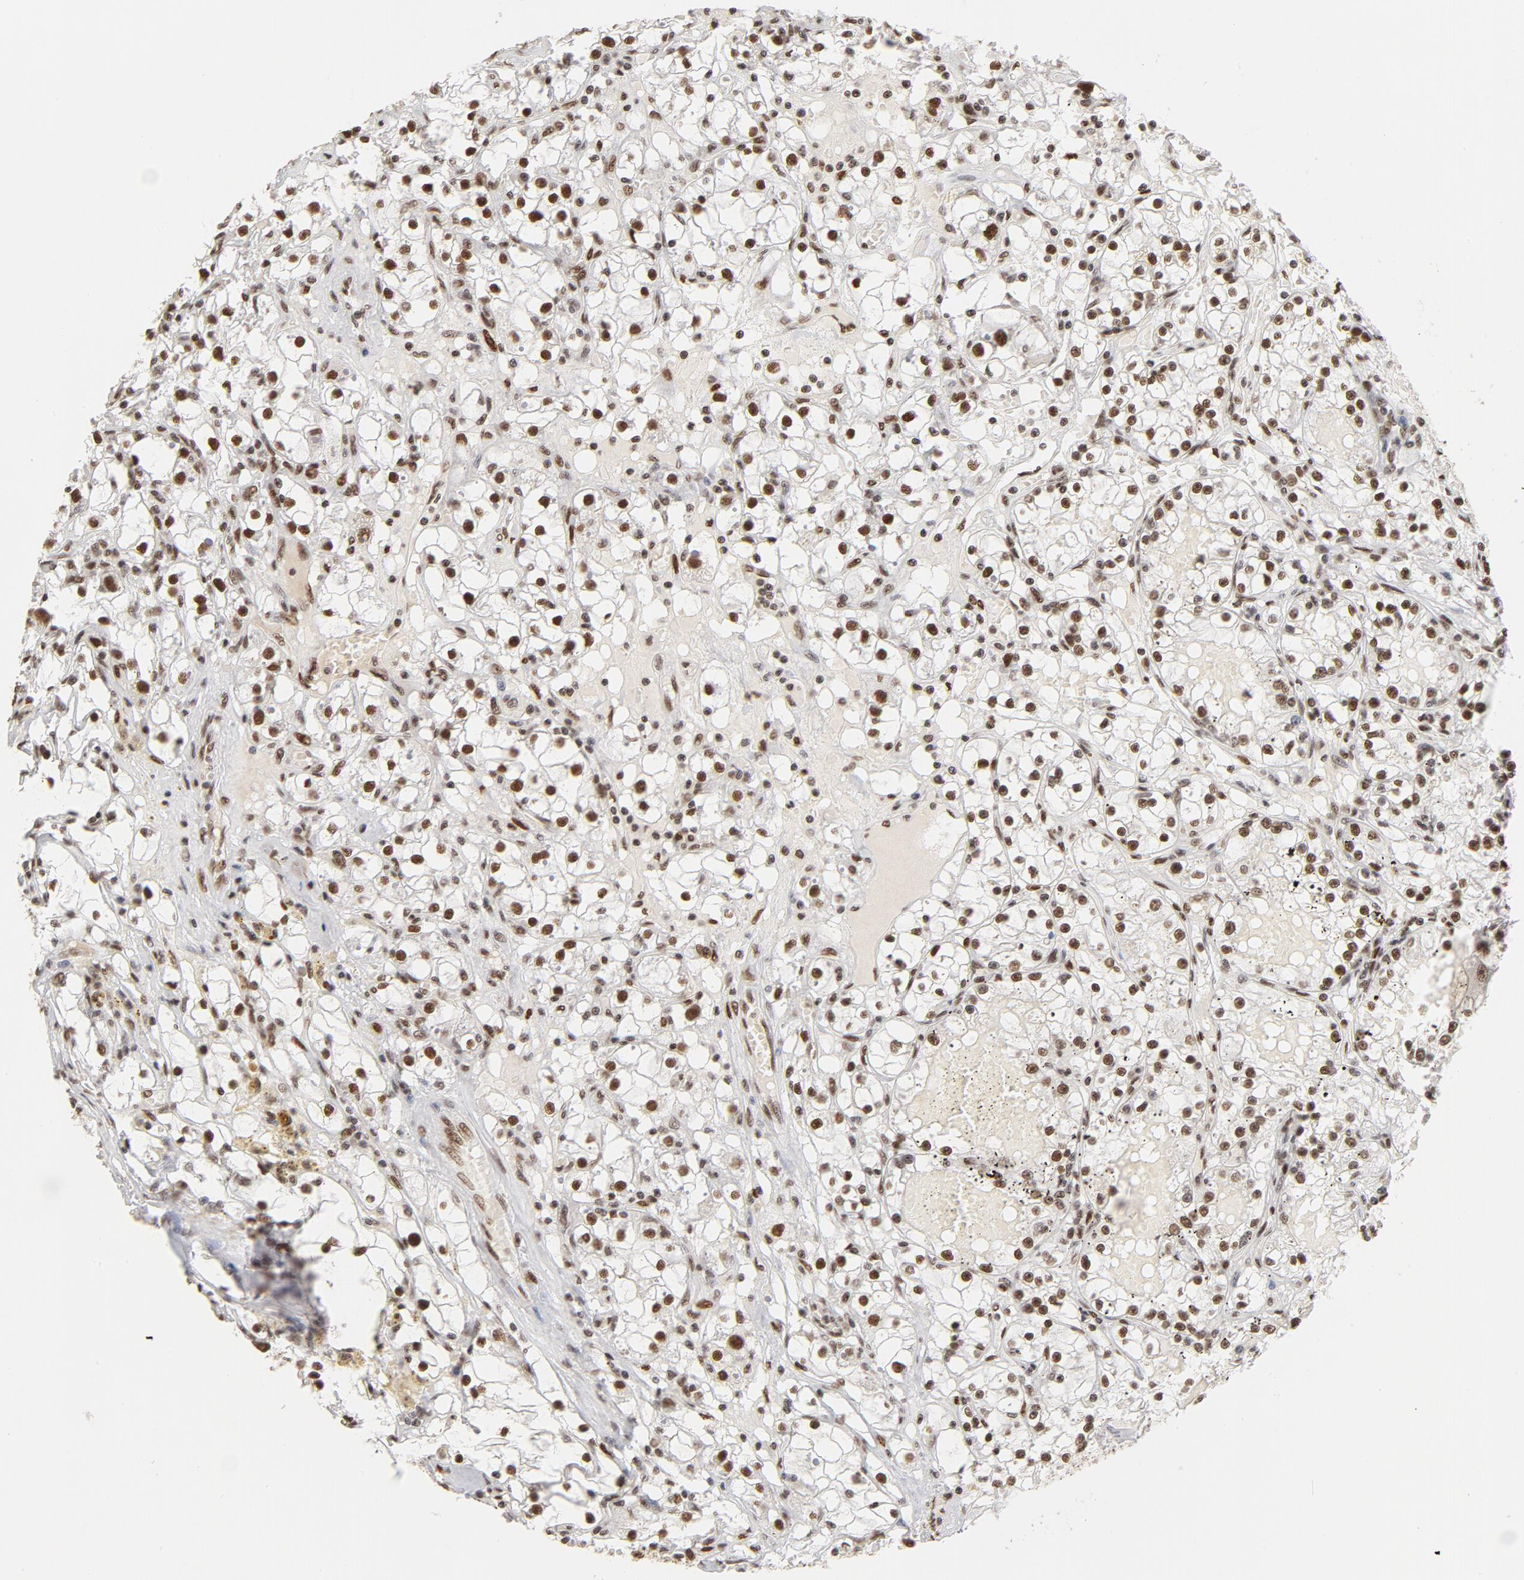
{"staining": {"intensity": "moderate", "quantity": ">75%", "location": "nuclear"}, "tissue": "renal cancer", "cell_type": "Tumor cells", "image_type": "cancer", "snomed": [{"axis": "morphology", "description": "Adenocarcinoma, NOS"}, {"axis": "topography", "description": "Kidney"}], "caption": "Tumor cells reveal medium levels of moderate nuclear expression in about >75% of cells in human adenocarcinoma (renal).", "gene": "TP53BP1", "patient": {"sex": "male", "age": 56}}